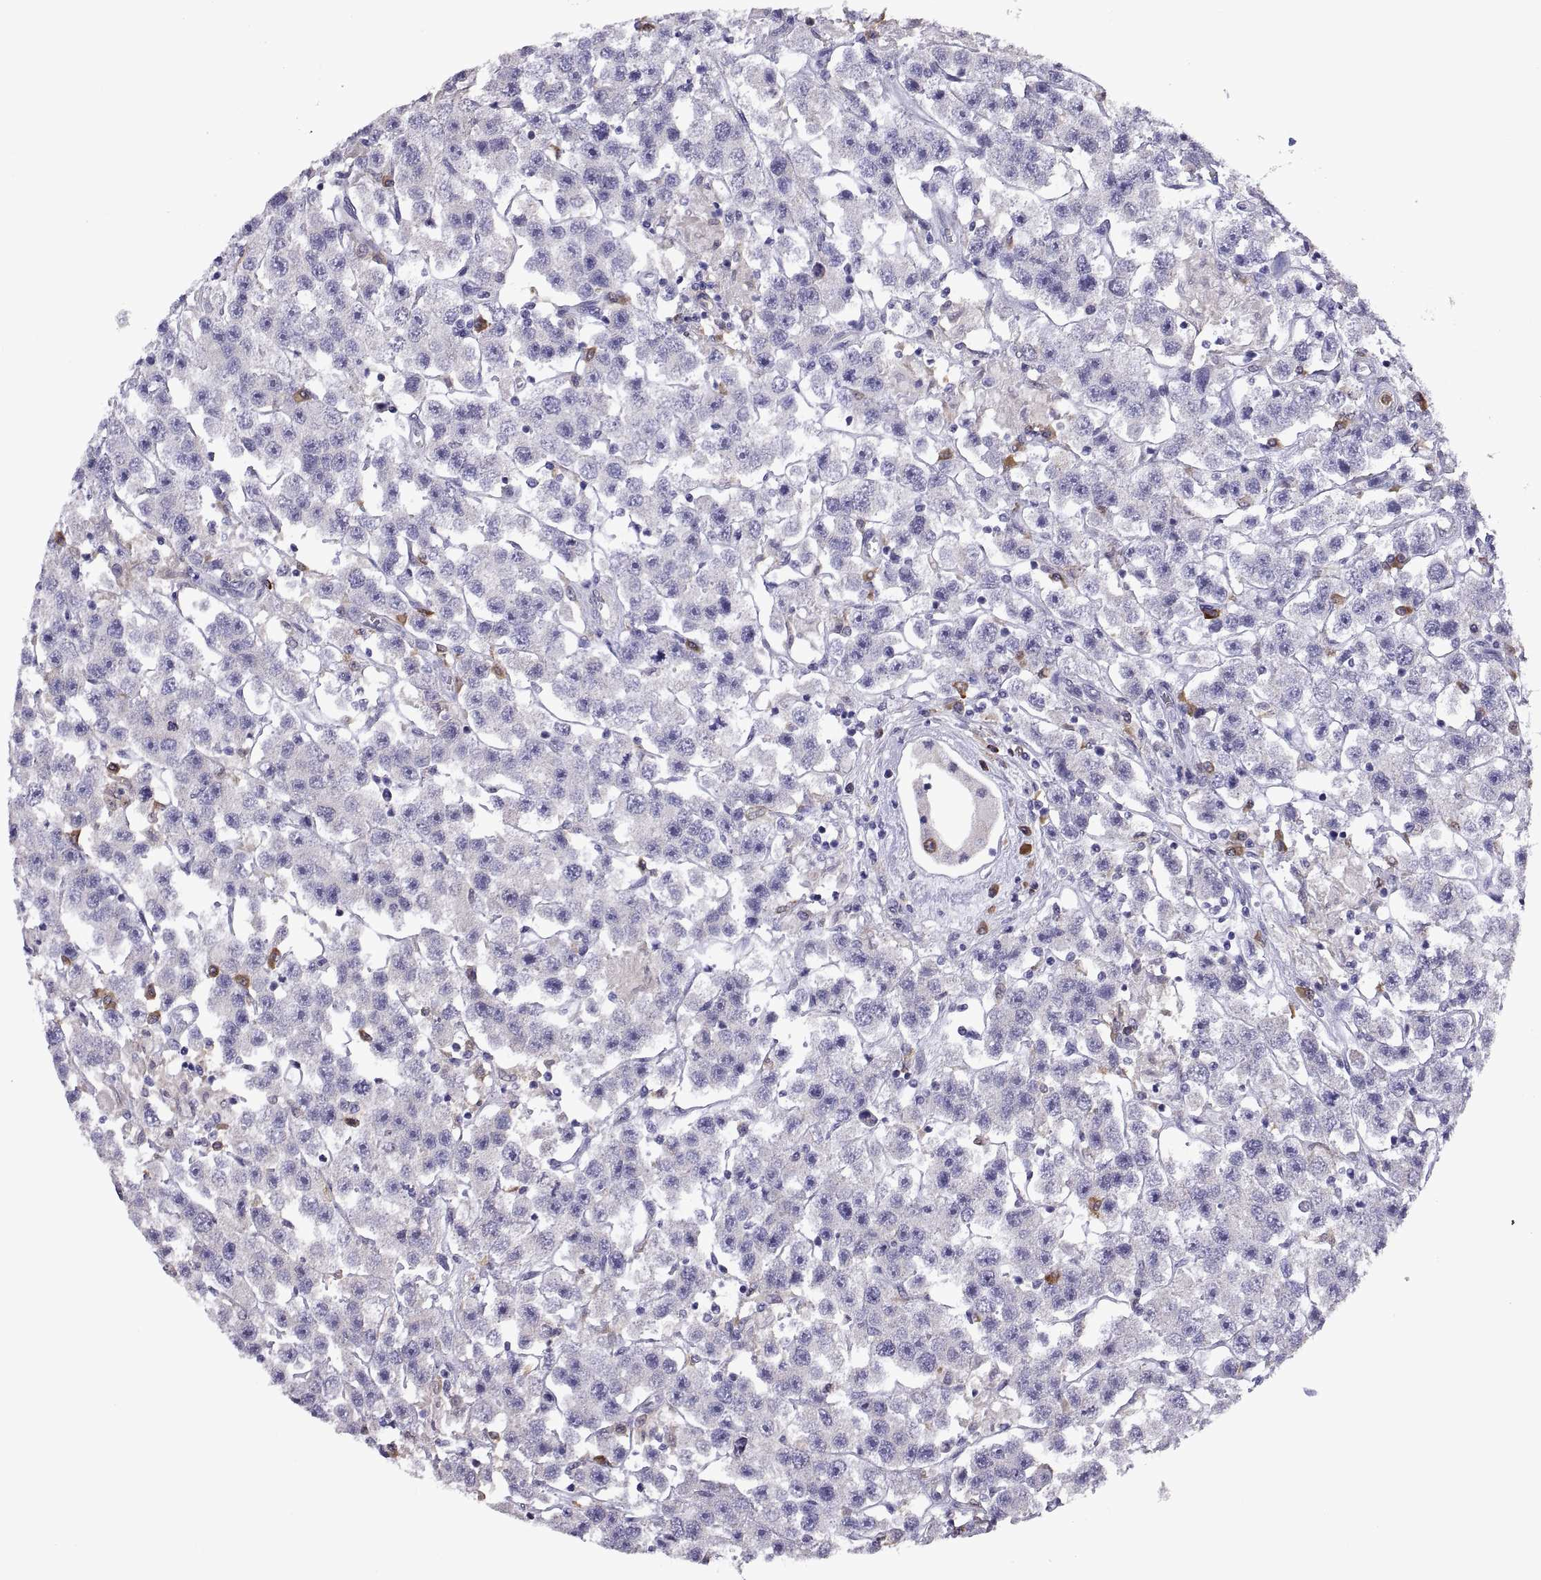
{"staining": {"intensity": "negative", "quantity": "none", "location": "none"}, "tissue": "testis cancer", "cell_type": "Tumor cells", "image_type": "cancer", "snomed": [{"axis": "morphology", "description": "Seminoma, NOS"}, {"axis": "topography", "description": "Testis"}], "caption": "Tumor cells are negative for brown protein staining in testis seminoma.", "gene": "DOK3", "patient": {"sex": "male", "age": 45}}